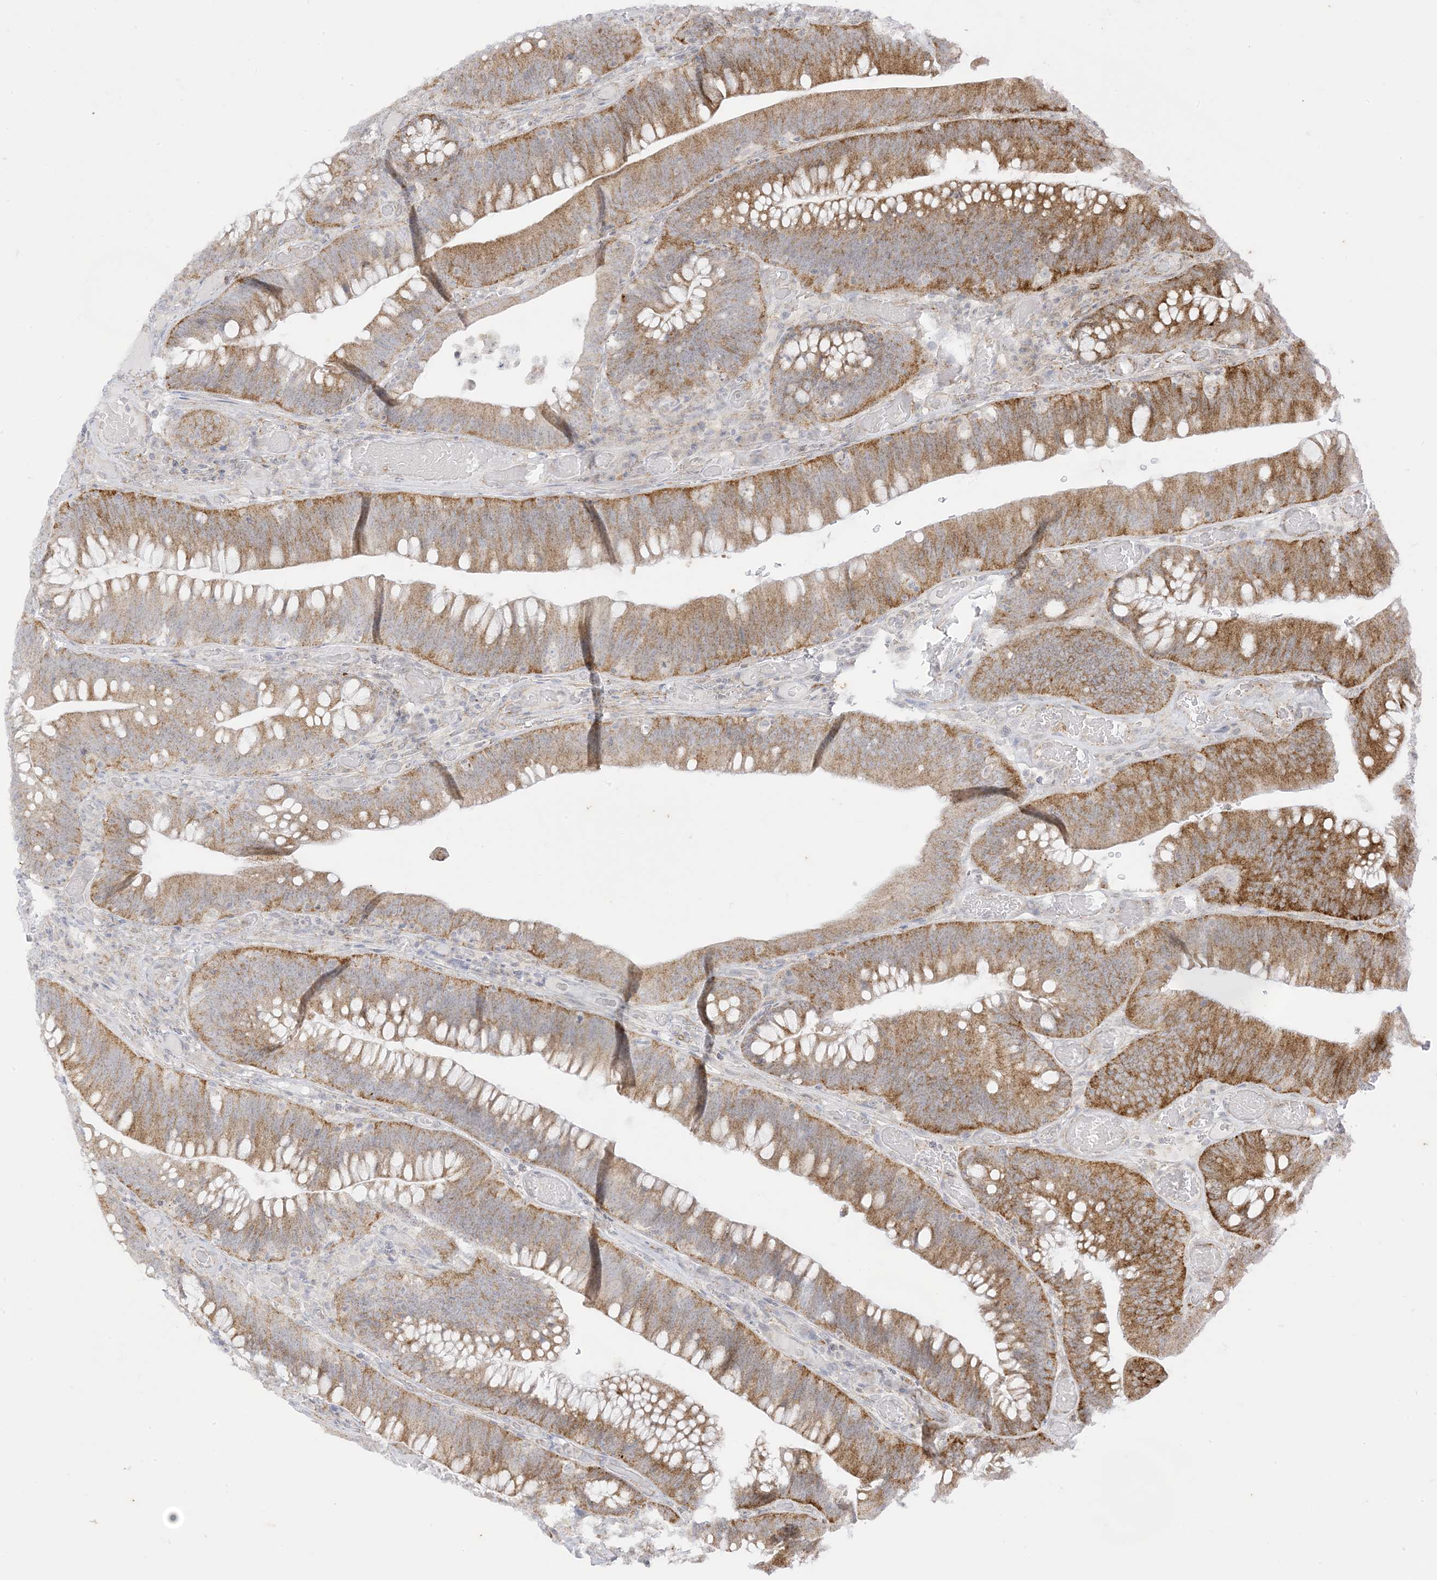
{"staining": {"intensity": "moderate", "quantity": ">75%", "location": "cytoplasmic/membranous"}, "tissue": "colorectal cancer", "cell_type": "Tumor cells", "image_type": "cancer", "snomed": [{"axis": "morphology", "description": "Normal tissue, NOS"}, {"axis": "topography", "description": "Colon"}], "caption": "Immunohistochemical staining of colorectal cancer displays medium levels of moderate cytoplasmic/membranous positivity in approximately >75% of tumor cells.", "gene": "RAC1", "patient": {"sex": "female", "age": 82}}